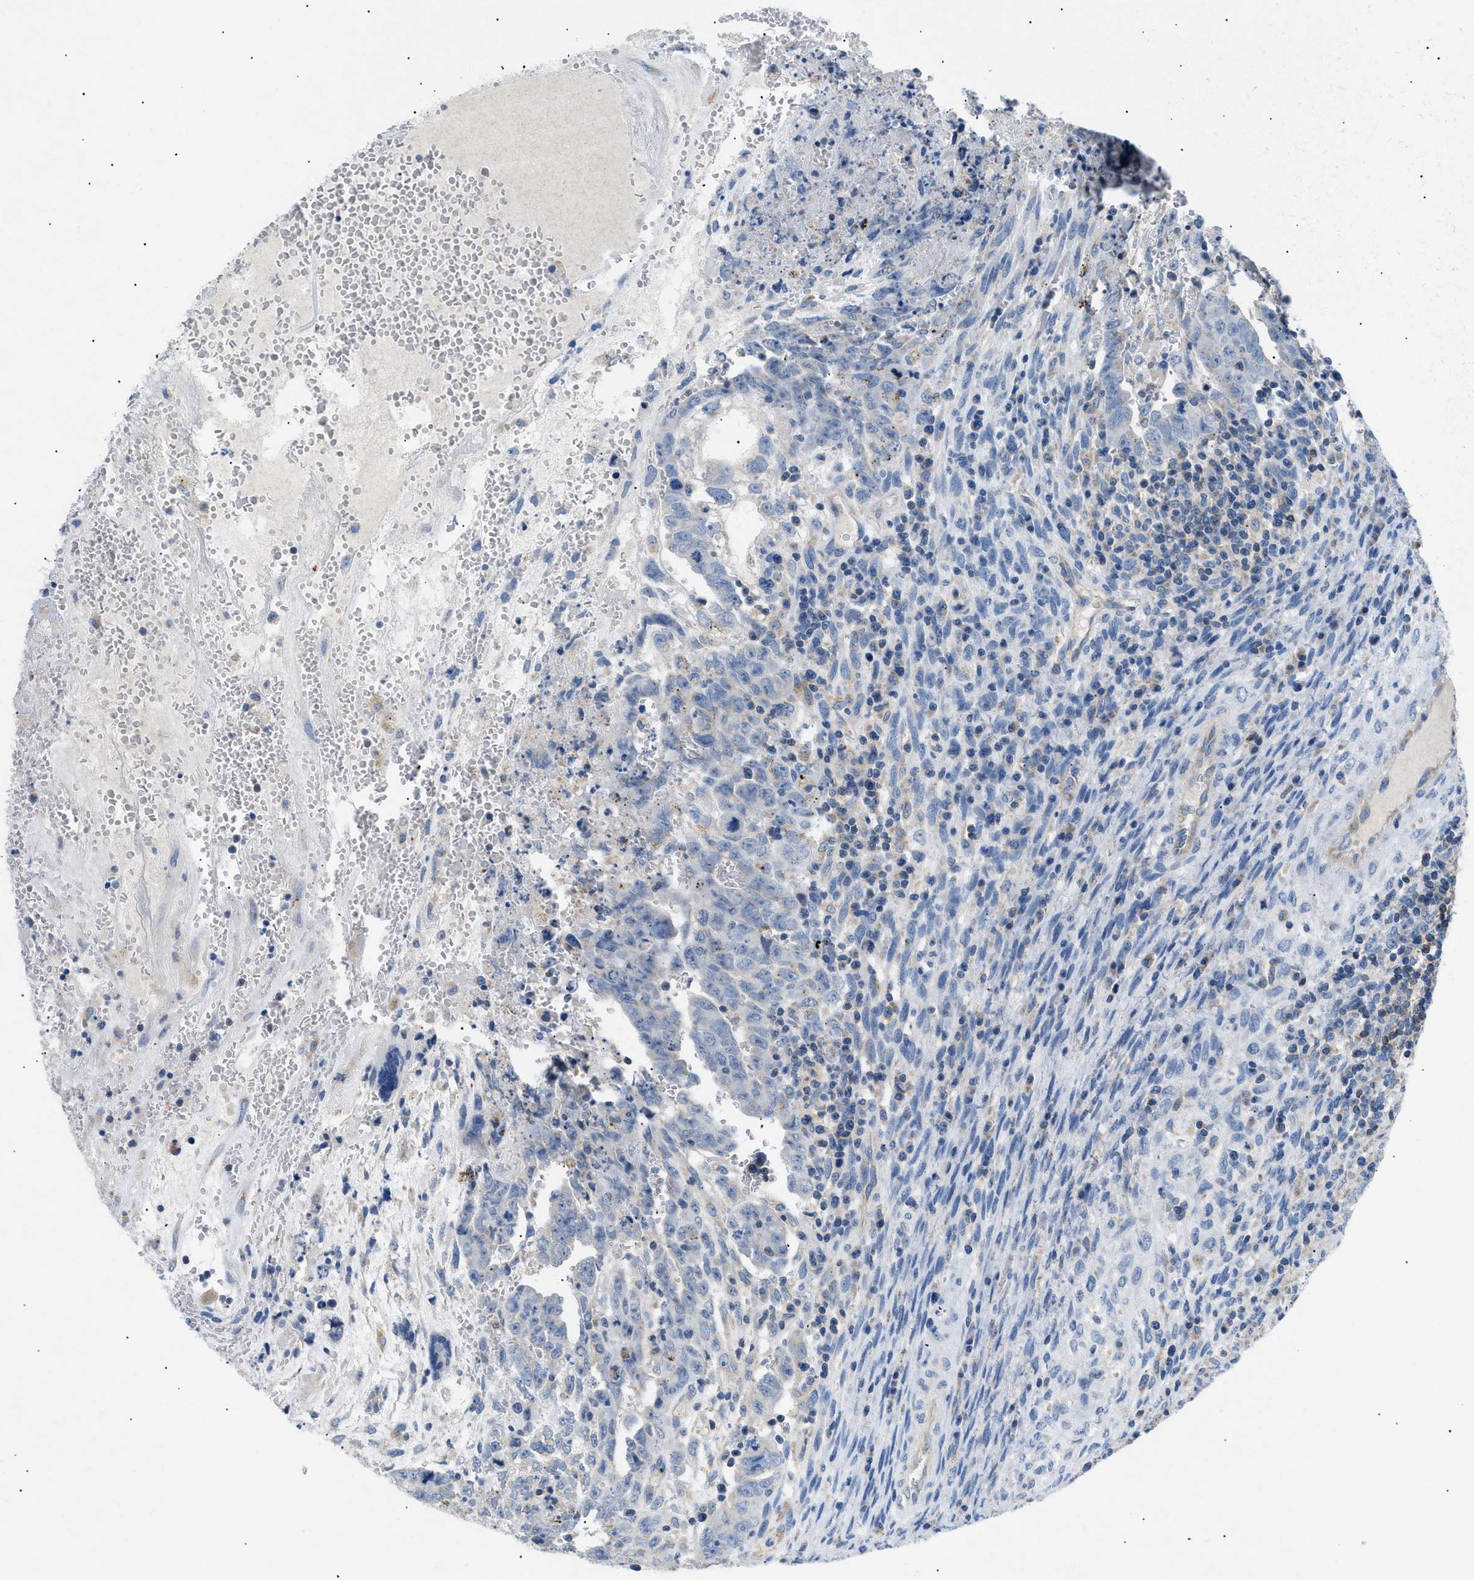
{"staining": {"intensity": "negative", "quantity": "none", "location": "none"}, "tissue": "testis cancer", "cell_type": "Tumor cells", "image_type": "cancer", "snomed": [{"axis": "morphology", "description": "Carcinoma, Embryonal, NOS"}, {"axis": "topography", "description": "Testis"}], "caption": "Testis embryonal carcinoma was stained to show a protein in brown. There is no significant positivity in tumor cells.", "gene": "ILDR1", "patient": {"sex": "male", "age": 28}}